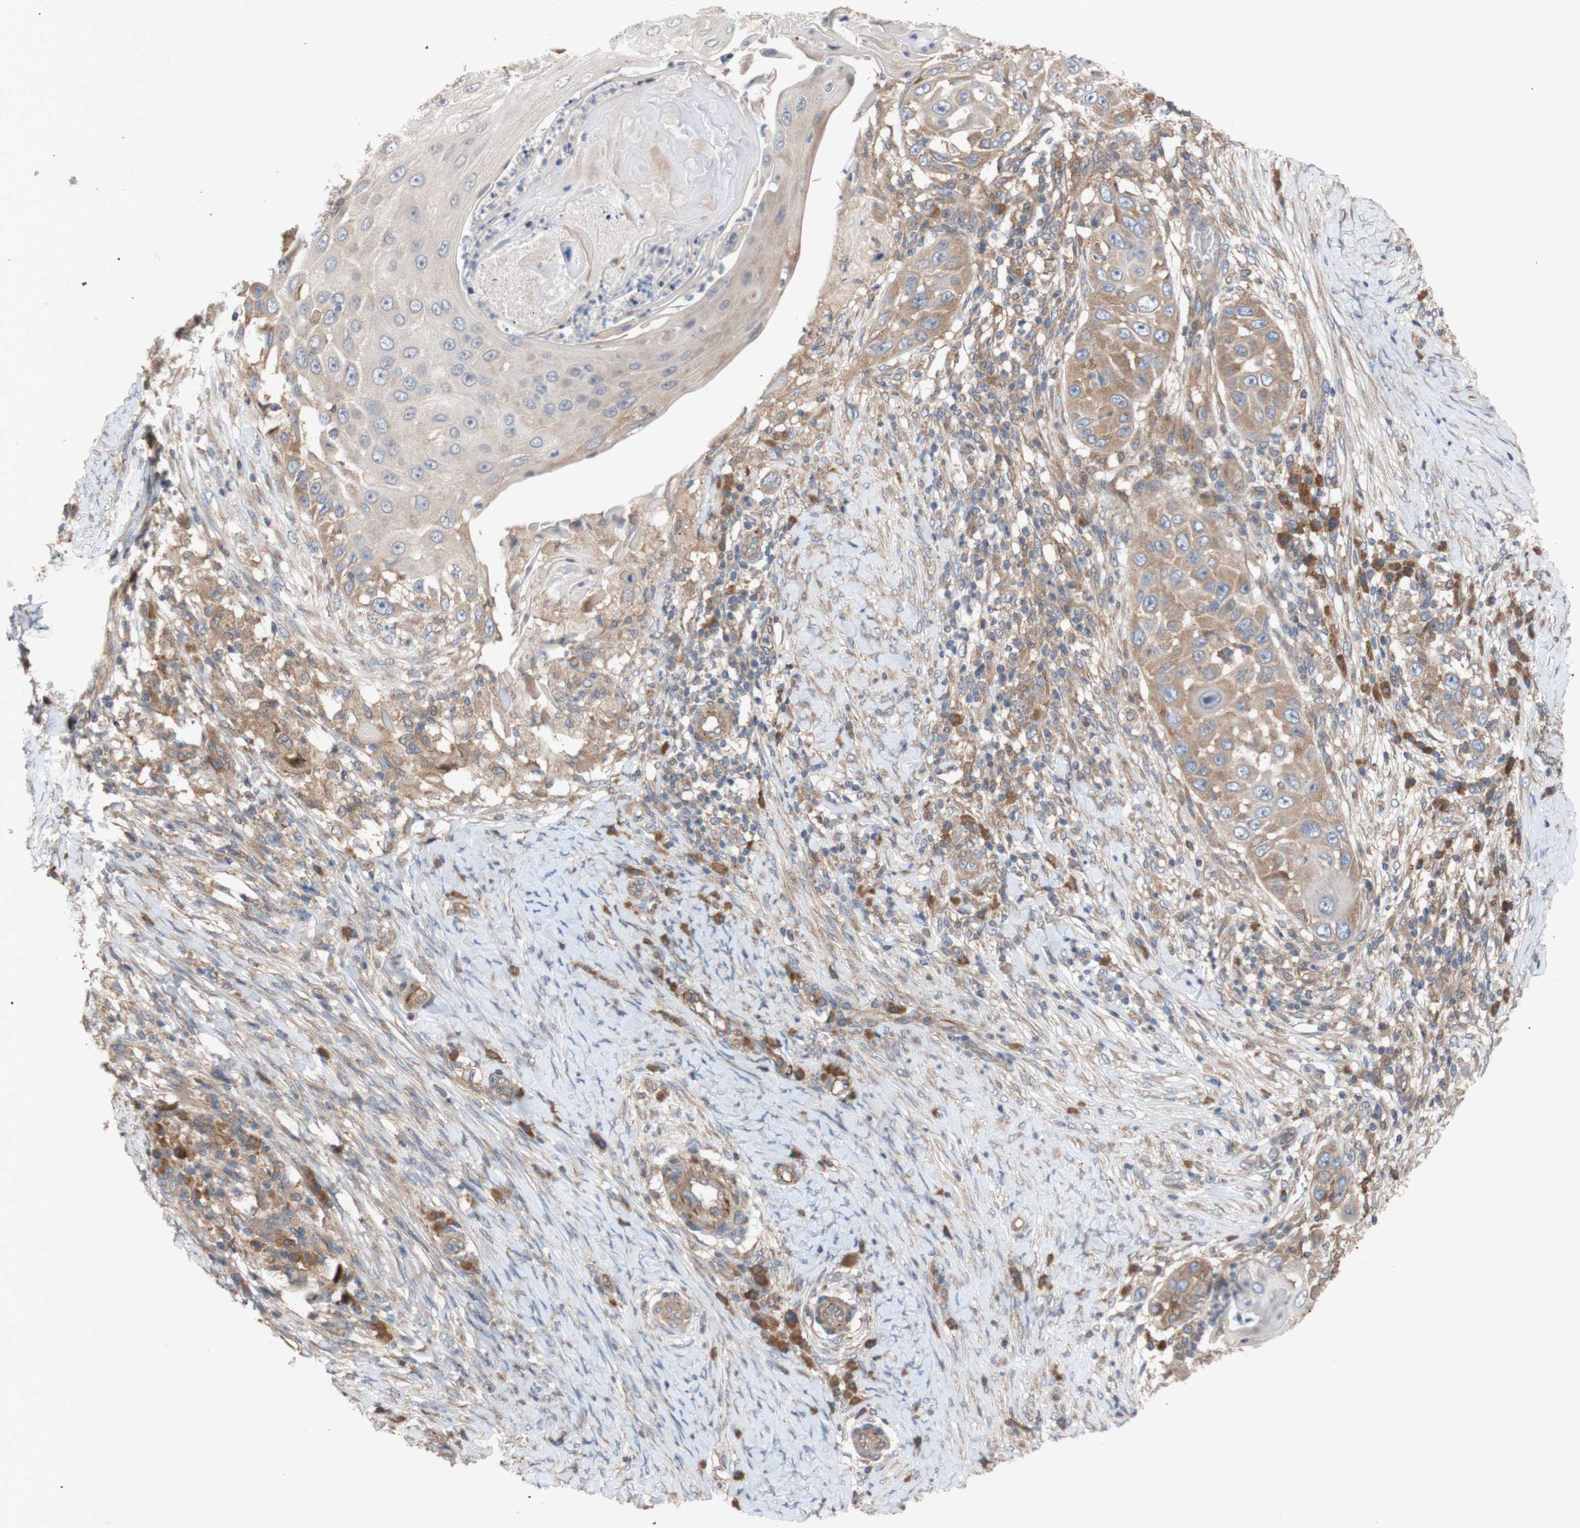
{"staining": {"intensity": "moderate", "quantity": "25%-75%", "location": "cytoplasmic/membranous"}, "tissue": "skin cancer", "cell_type": "Tumor cells", "image_type": "cancer", "snomed": [{"axis": "morphology", "description": "Squamous cell carcinoma, NOS"}, {"axis": "topography", "description": "Skin"}], "caption": "Human squamous cell carcinoma (skin) stained for a protein (brown) exhibits moderate cytoplasmic/membranous positive positivity in approximately 25%-75% of tumor cells.", "gene": "EIF2S3", "patient": {"sex": "female", "age": 44}}